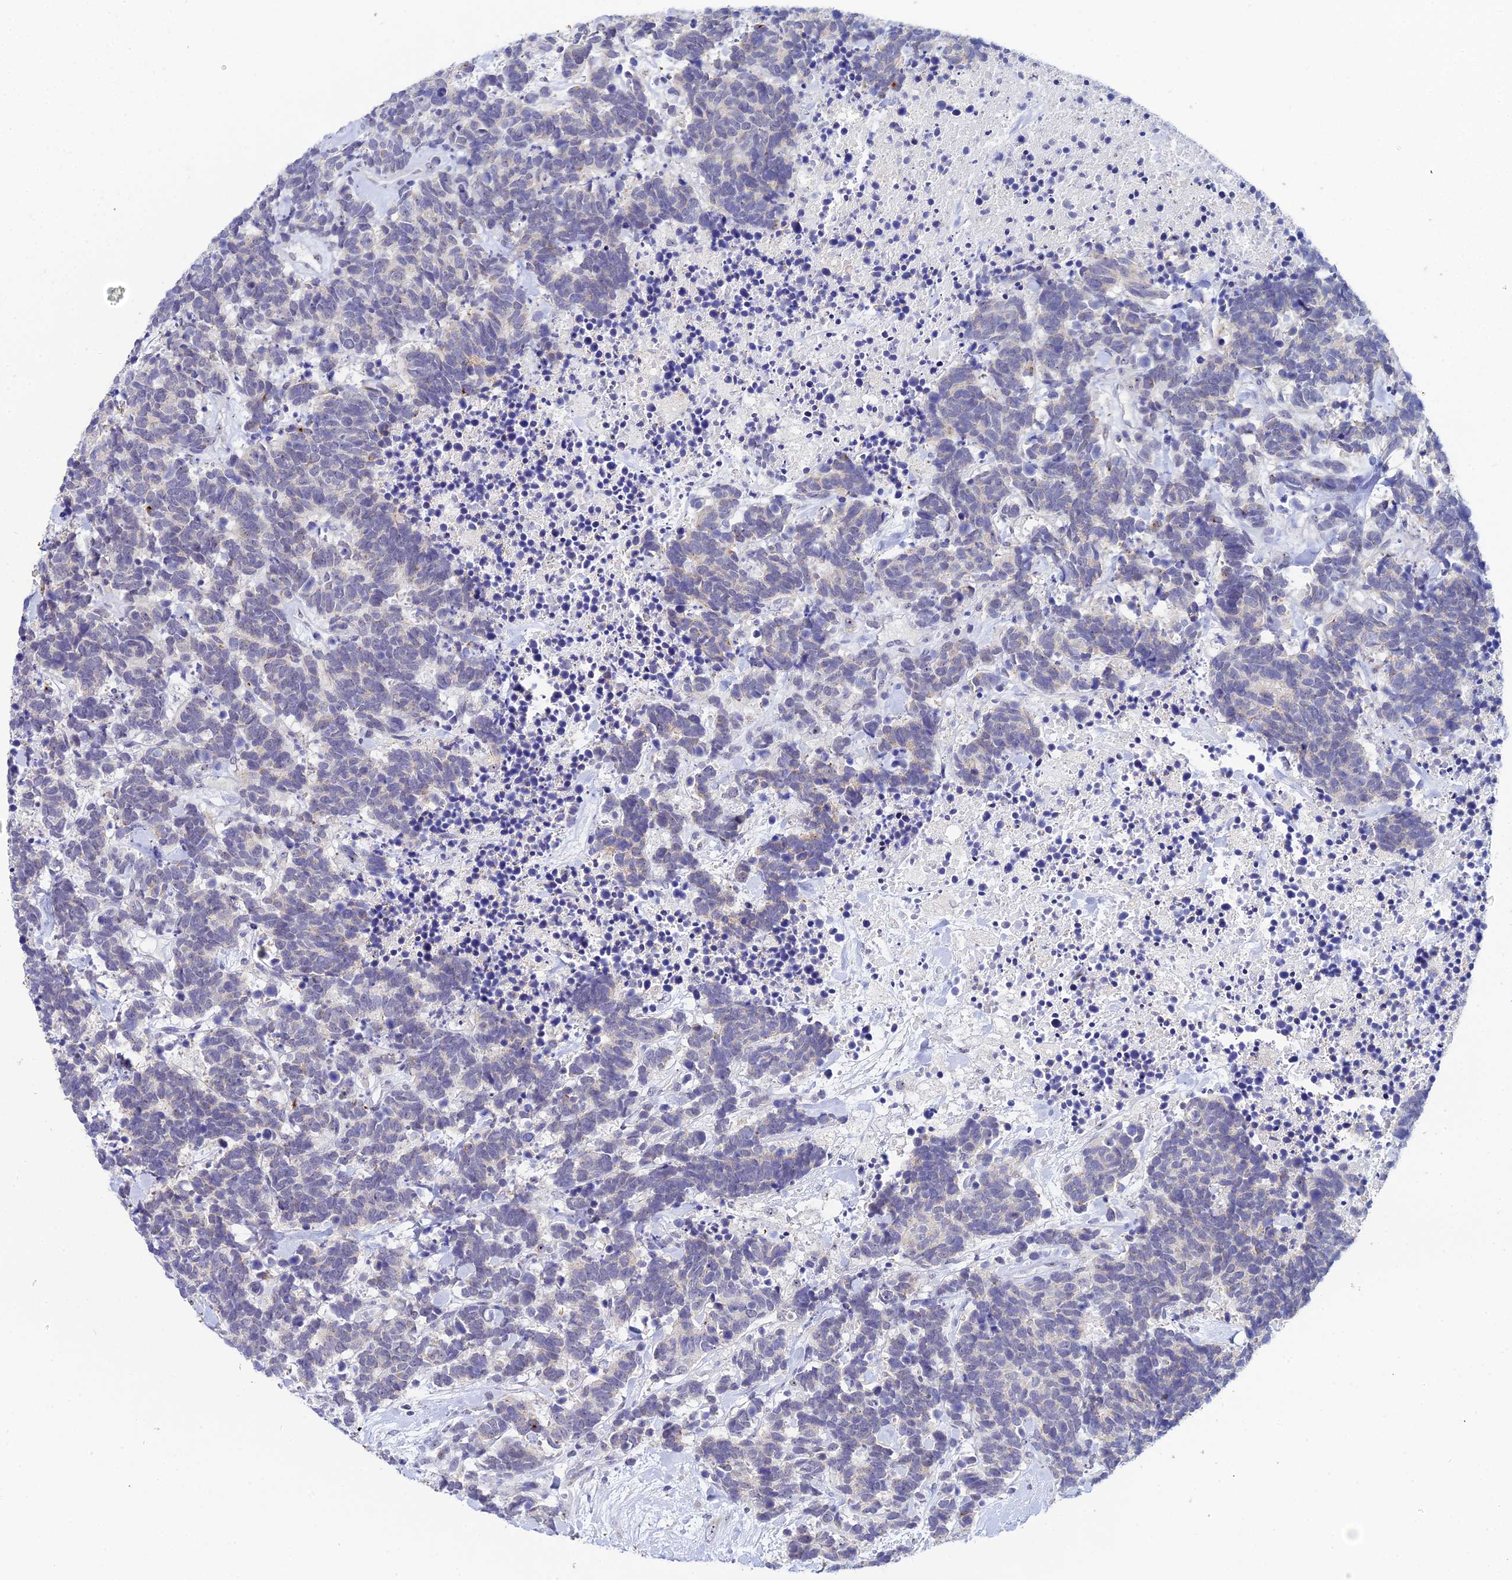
{"staining": {"intensity": "negative", "quantity": "none", "location": "none"}, "tissue": "carcinoid", "cell_type": "Tumor cells", "image_type": "cancer", "snomed": [{"axis": "morphology", "description": "Carcinoma, NOS"}, {"axis": "morphology", "description": "Carcinoid, malignant, NOS"}, {"axis": "topography", "description": "Prostate"}], "caption": "Human carcinoid (malignant) stained for a protein using immunohistochemistry shows no staining in tumor cells.", "gene": "PLPP4", "patient": {"sex": "male", "age": 57}}